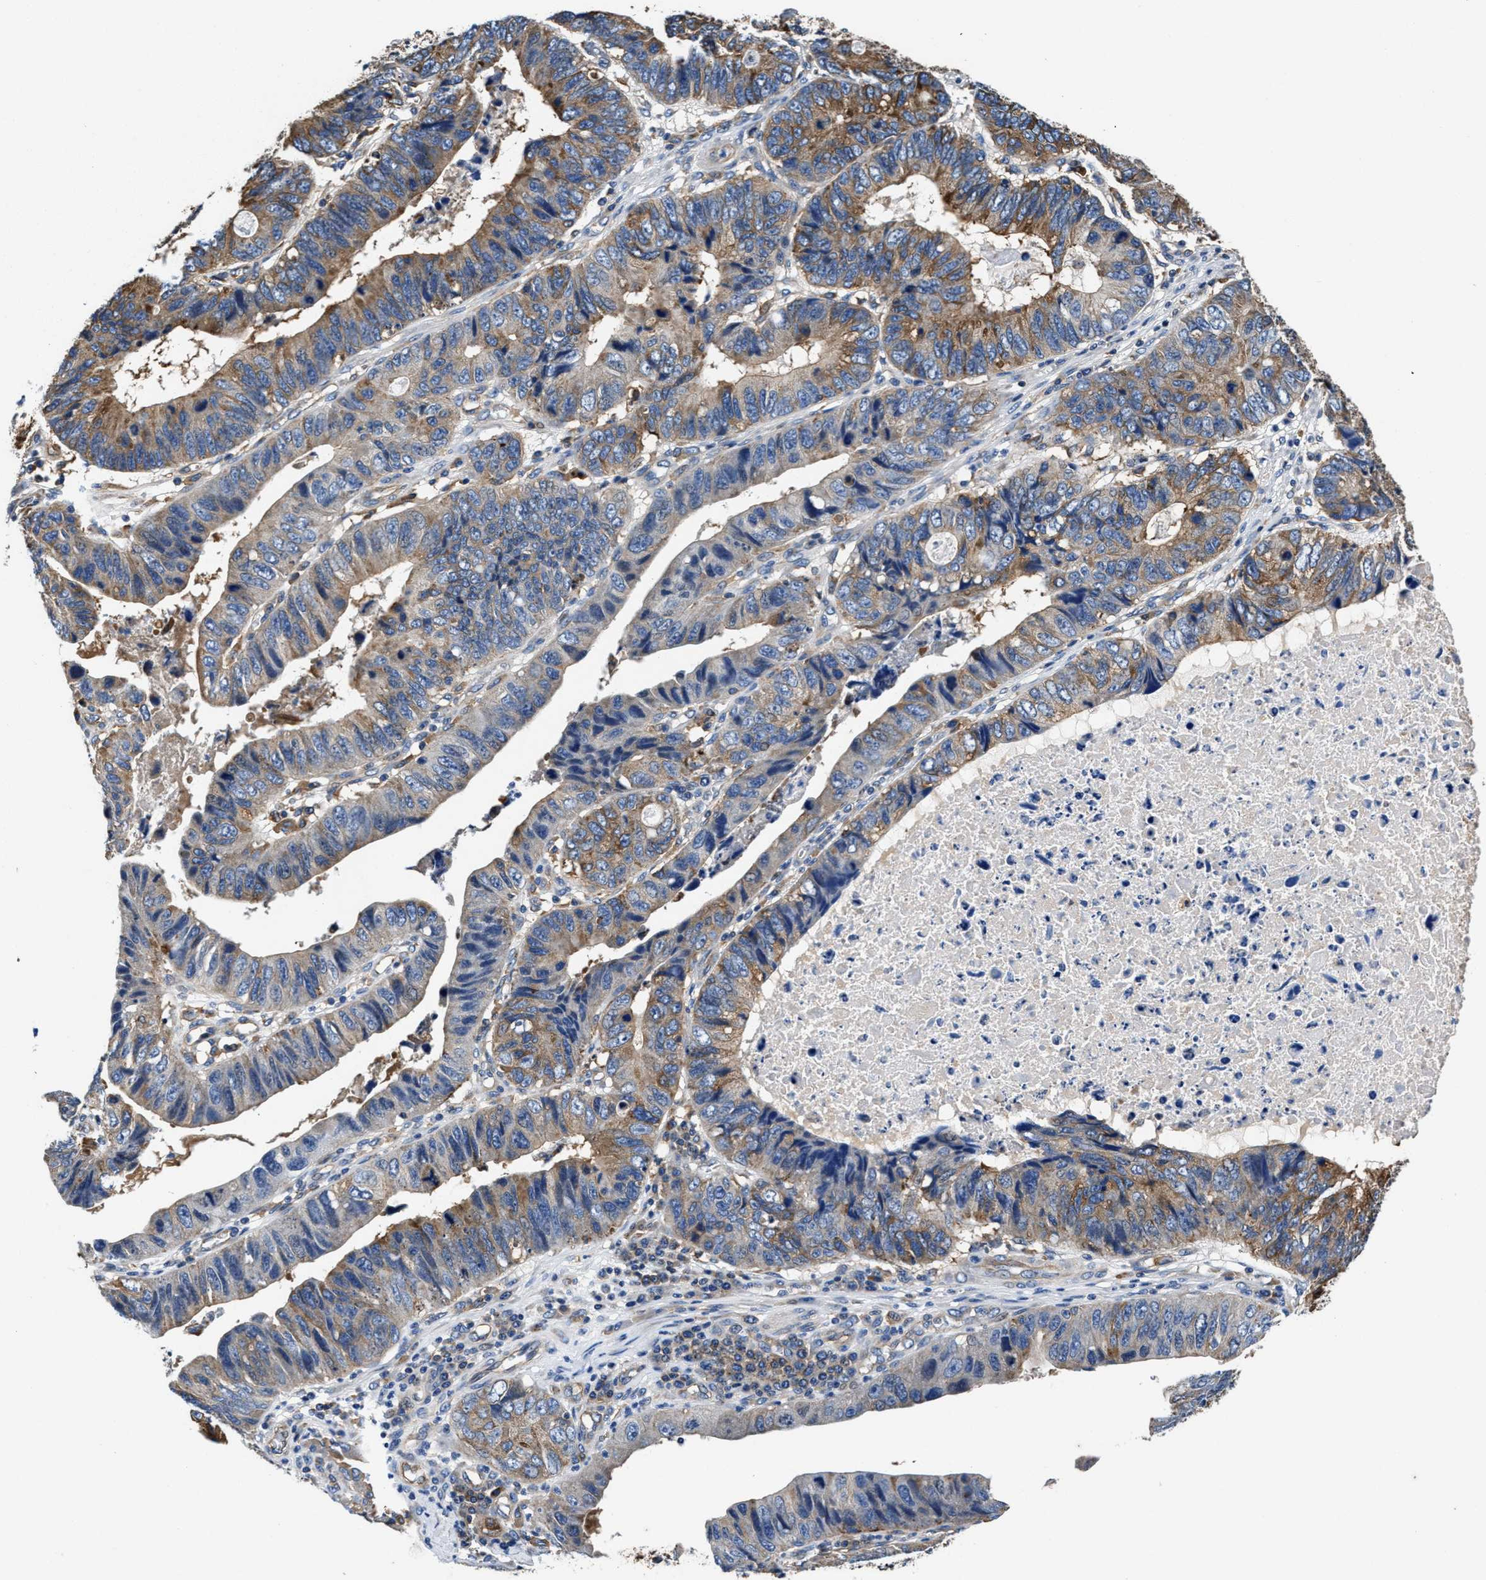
{"staining": {"intensity": "moderate", "quantity": ">75%", "location": "cytoplasmic/membranous"}, "tissue": "stomach cancer", "cell_type": "Tumor cells", "image_type": "cancer", "snomed": [{"axis": "morphology", "description": "Adenocarcinoma, NOS"}, {"axis": "topography", "description": "Stomach"}], "caption": "Human stomach cancer stained for a protein (brown) exhibits moderate cytoplasmic/membranous positive expression in about >75% of tumor cells.", "gene": "PPP1R9B", "patient": {"sex": "male", "age": 59}}